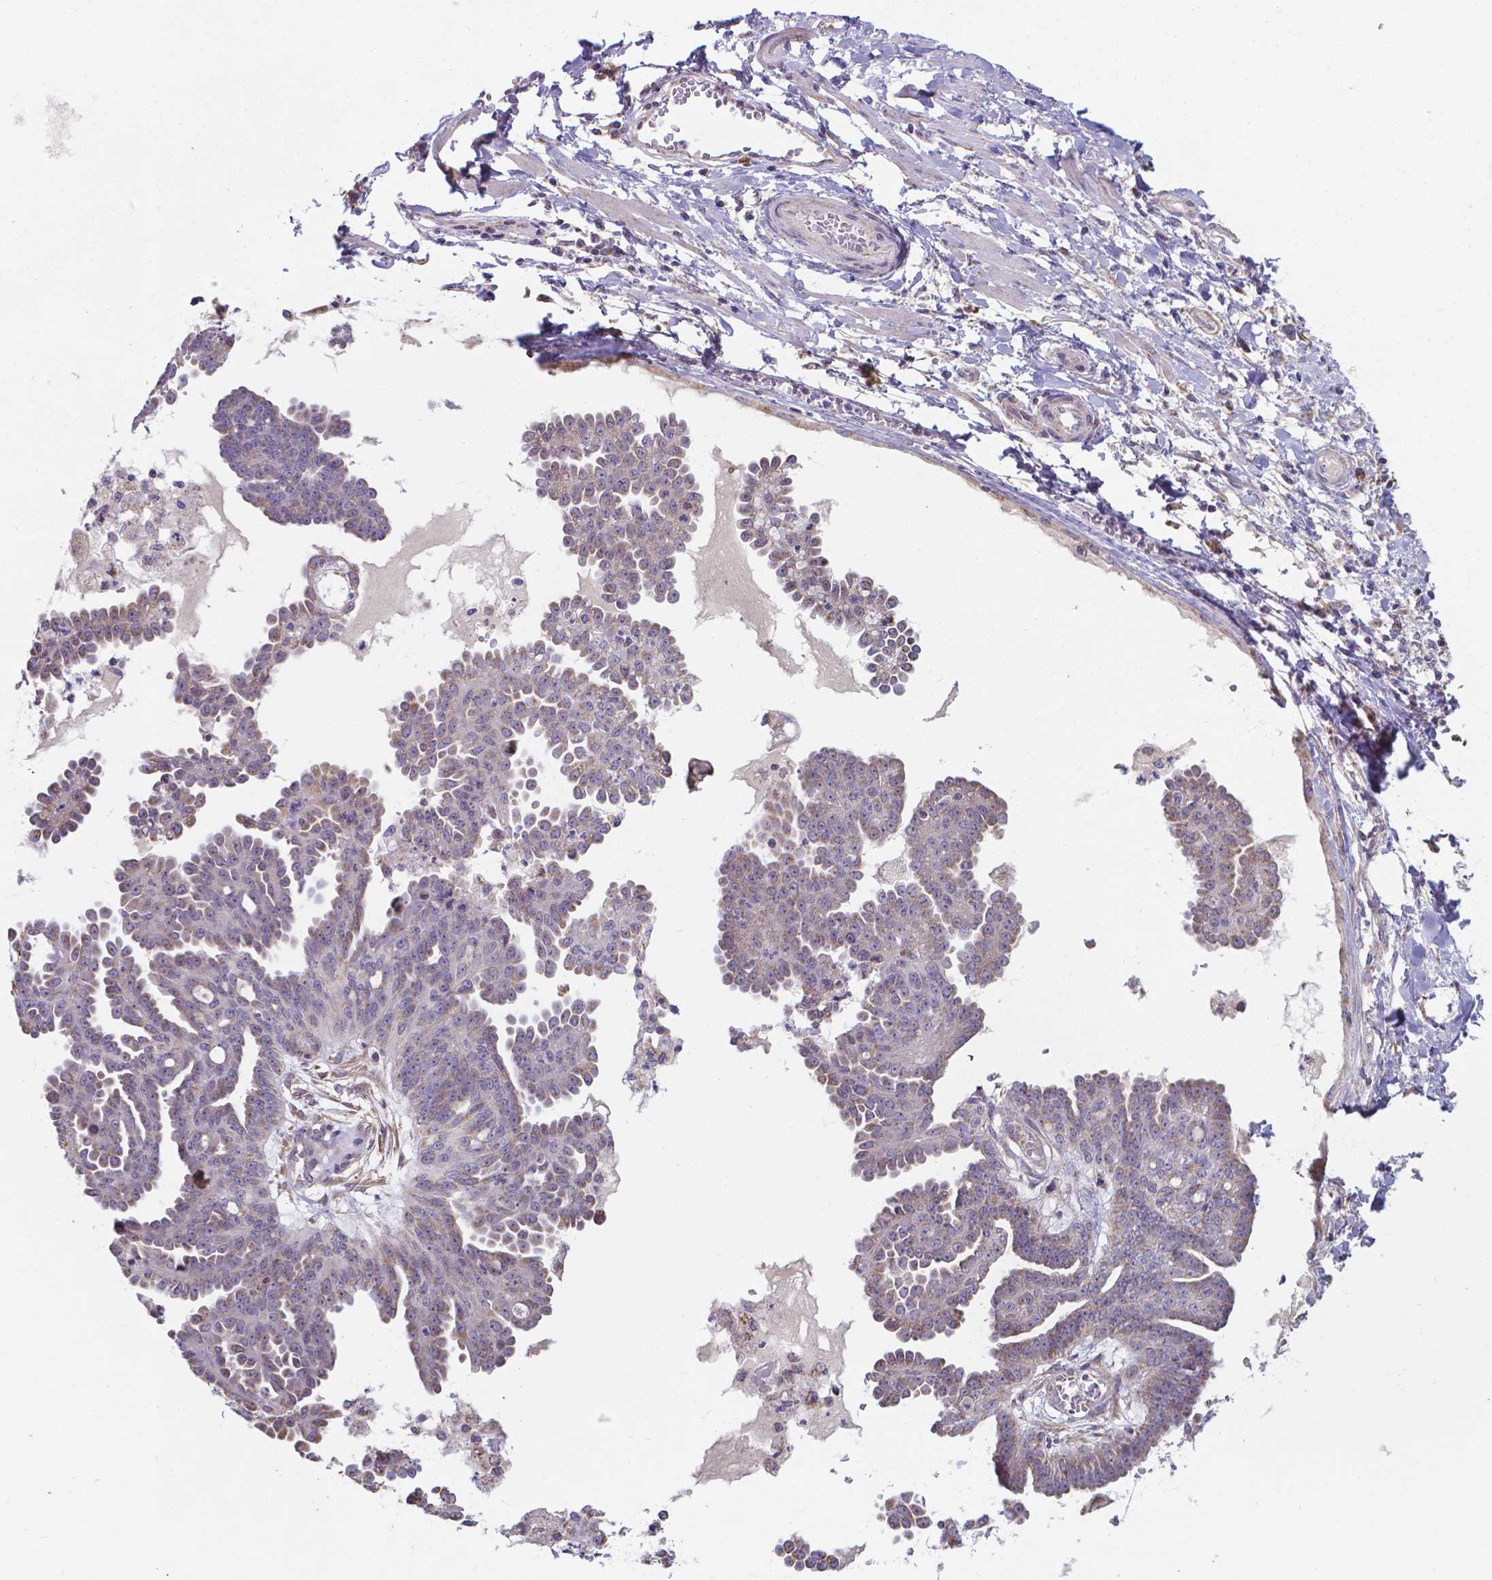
{"staining": {"intensity": "weak", "quantity": "<25%", "location": "cytoplasmic/membranous"}, "tissue": "ovarian cancer", "cell_type": "Tumor cells", "image_type": "cancer", "snomed": [{"axis": "morphology", "description": "Cystadenocarcinoma, serous, NOS"}, {"axis": "topography", "description": "Ovary"}], "caption": "A high-resolution photomicrograph shows IHC staining of serous cystadenocarcinoma (ovarian), which shows no significant positivity in tumor cells.", "gene": "FAM114A1", "patient": {"sex": "female", "age": 71}}